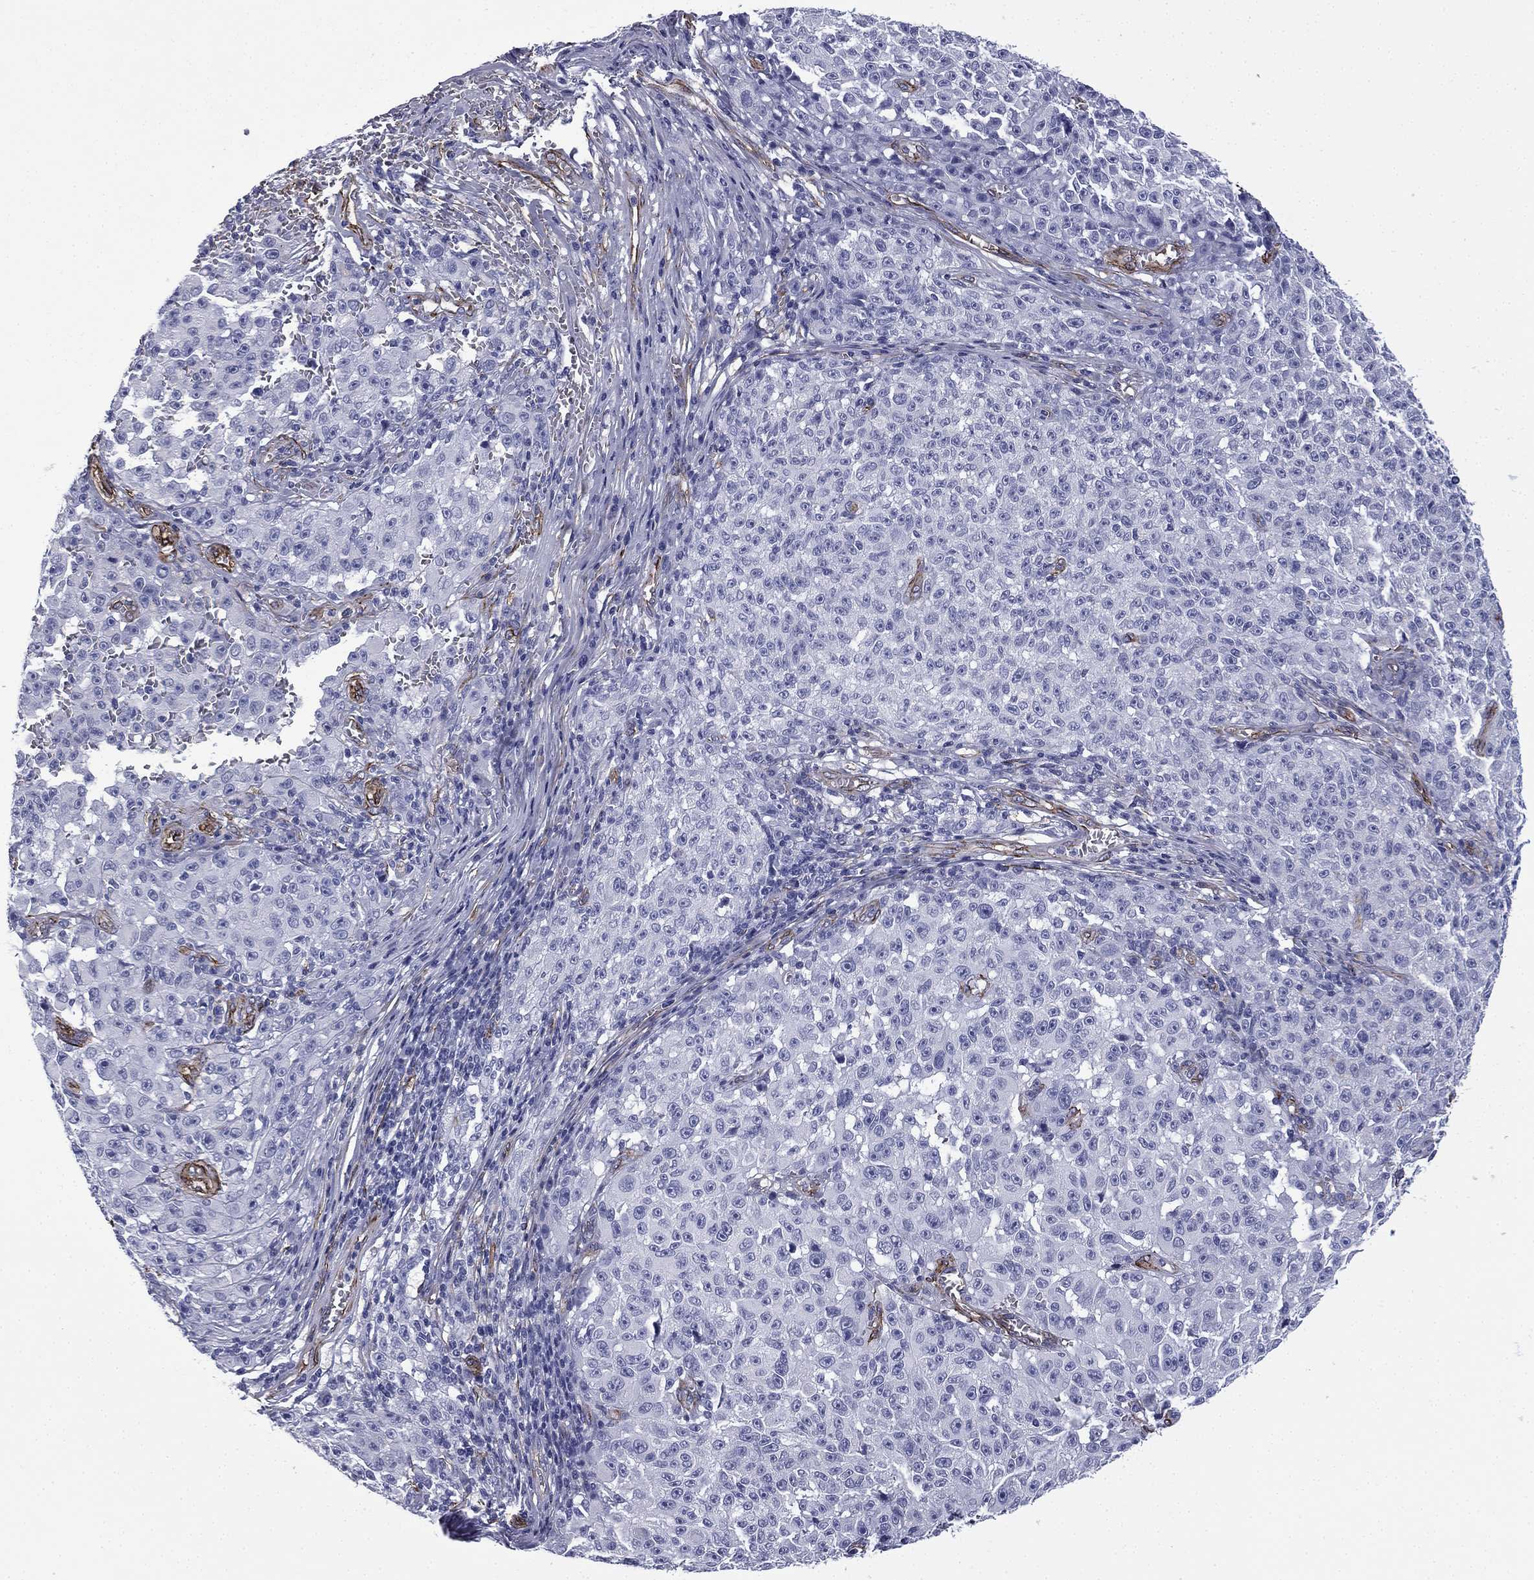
{"staining": {"intensity": "negative", "quantity": "none", "location": "none"}, "tissue": "melanoma", "cell_type": "Tumor cells", "image_type": "cancer", "snomed": [{"axis": "morphology", "description": "Malignant melanoma, NOS"}, {"axis": "topography", "description": "Skin"}], "caption": "This is a image of immunohistochemistry staining of melanoma, which shows no expression in tumor cells.", "gene": "CAVIN3", "patient": {"sex": "female", "age": 82}}